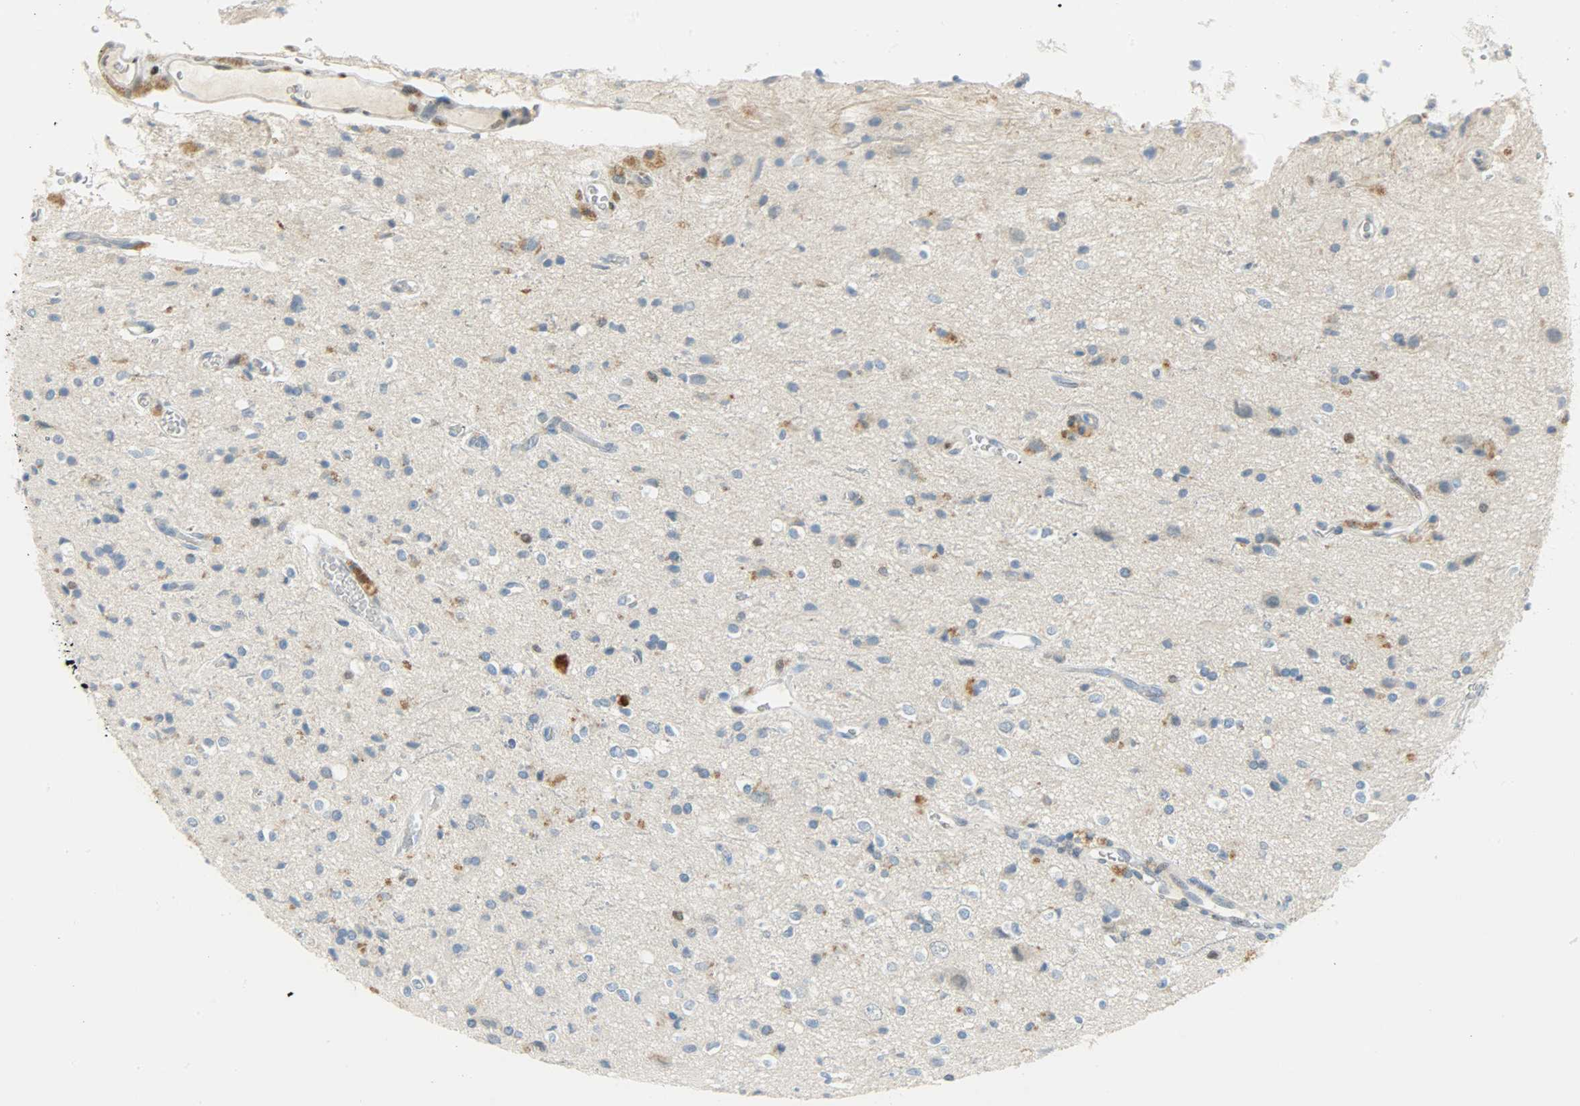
{"staining": {"intensity": "weak", "quantity": "<25%", "location": "nuclear"}, "tissue": "glioma", "cell_type": "Tumor cells", "image_type": "cancer", "snomed": [{"axis": "morphology", "description": "Glioma, malignant, High grade"}, {"axis": "topography", "description": "Brain"}], "caption": "Malignant high-grade glioma was stained to show a protein in brown. There is no significant positivity in tumor cells.", "gene": "JUNB", "patient": {"sex": "male", "age": 47}}